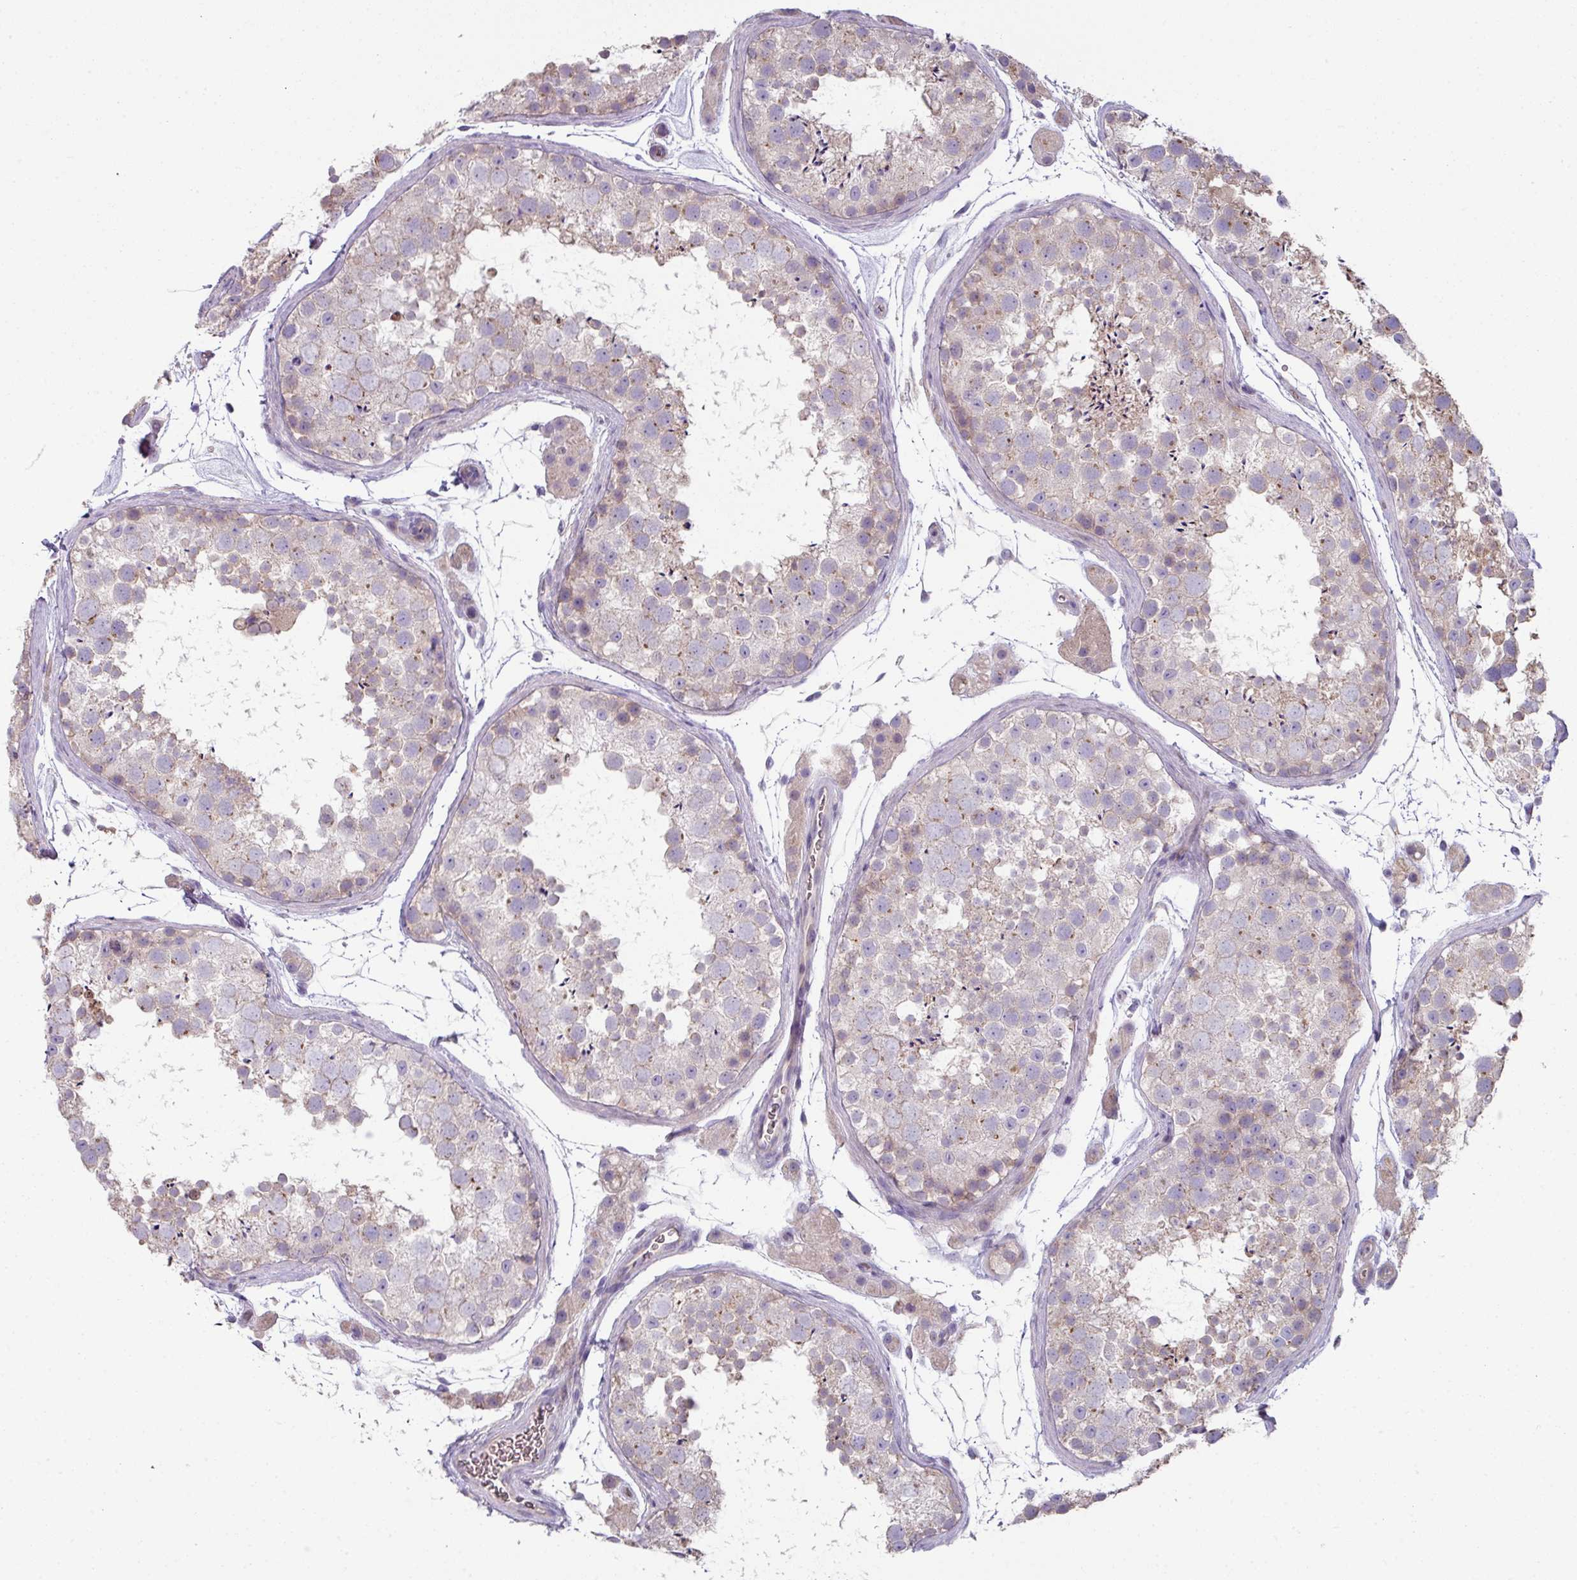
{"staining": {"intensity": "moderate", "quantity": "25%-75%", "location": "cytoplasmic/membranous"}, "tissue": "testis", "cell_type": "Cells in seminiferous ducts", "image_type": "normal", "snomed": [{"axis": "morphology", "description": "Normal tissue, NOS"}, {"axis": "topography", "description": "Testis"}], "caption": "IHC (DAB (3,3'-diaminobenzidine)) staining of benign human testis exhibits moderate cytoplasmic/membranous protein positivity in about 25%-75% of cells in seminiferous ducts.", "gene": "LRRC9", "patient": {"sex": "male", "age": 41}}